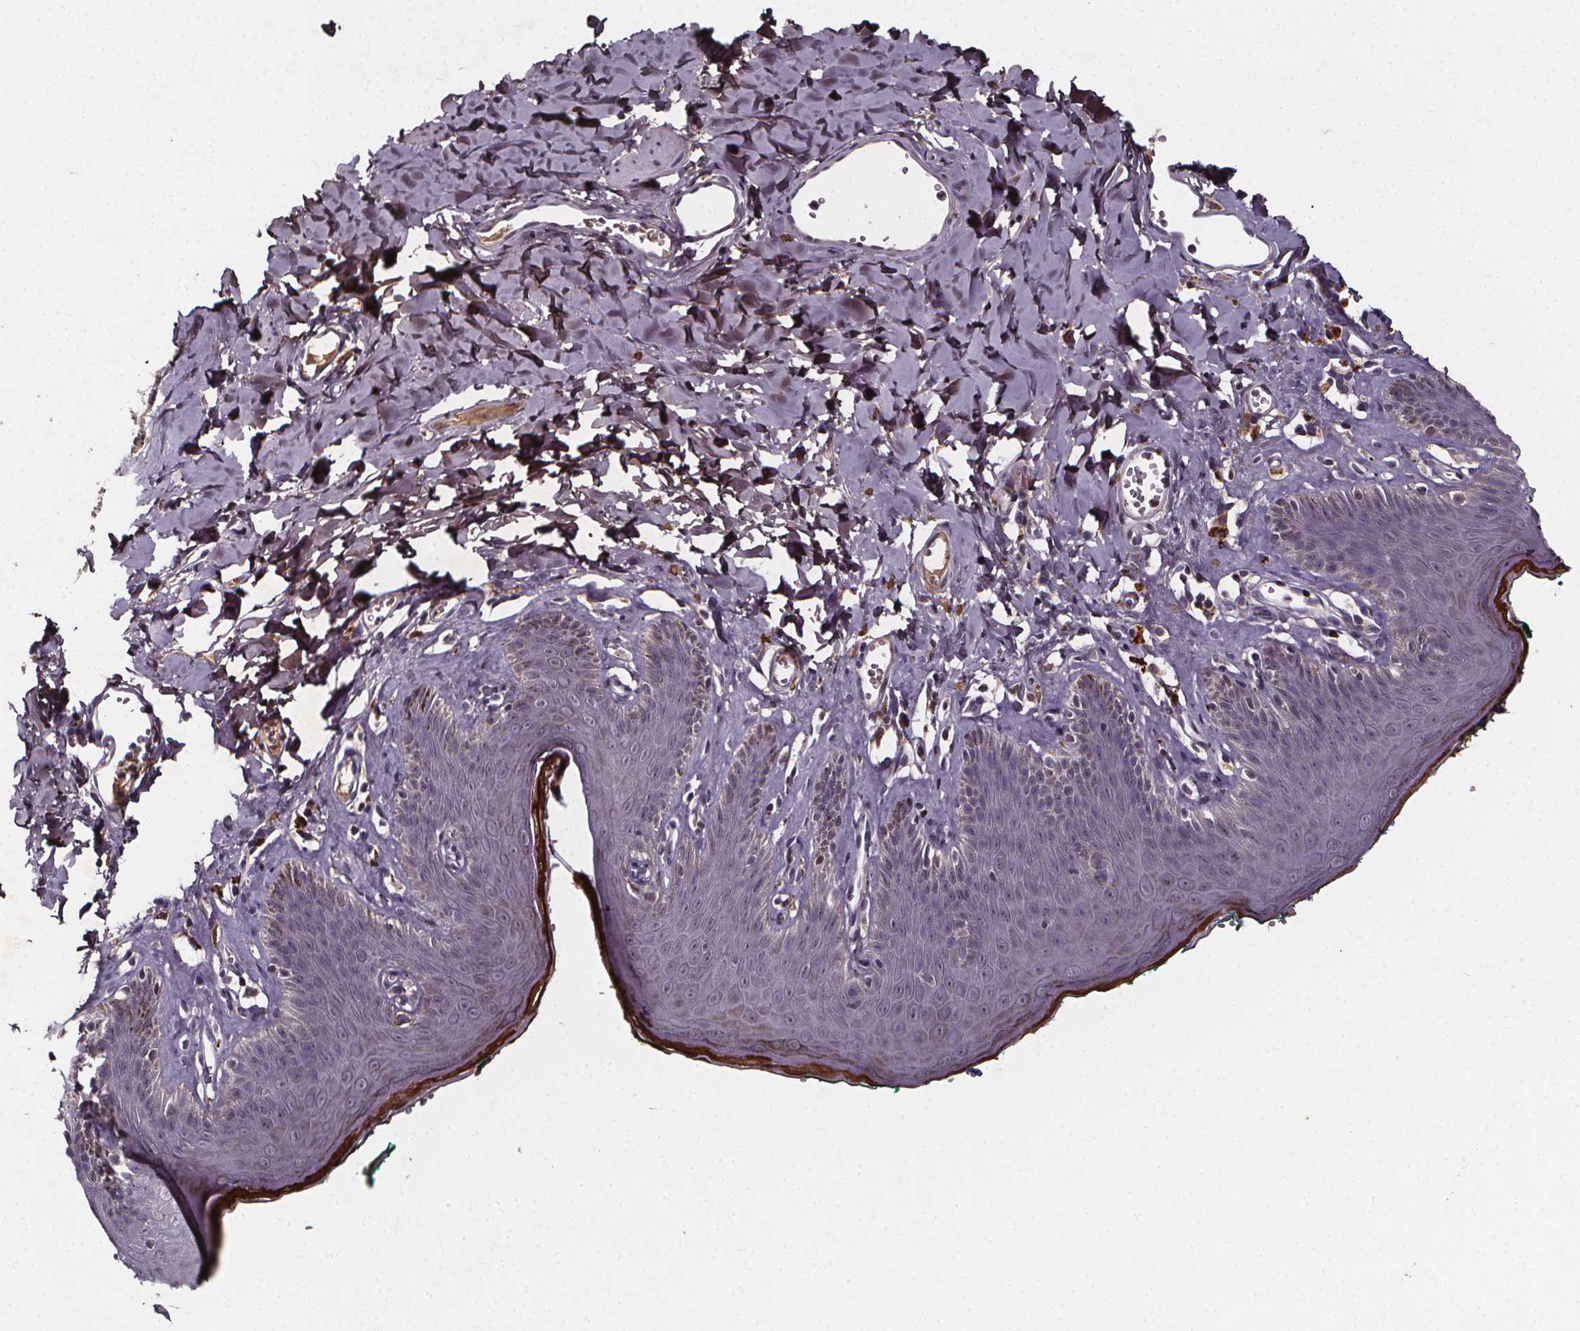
{"staining": {"intensity": "moderate", "quantity": "<25%", "location": "cytoplasmic/membranous"}, "tissue": "skin", "cell_type": "Epidermal cells", "image_type": "normal", "snomed": [{"axis": "morphology", "description": "Normal tissue, NOS"}, {"axis": "topography", "description": "Vulva"}, {"axis": "topography", "description": "Peripheral nerve tissue"}], "caption": "This image reveals IHC staining of benign skin, with low moderate cytoplasmic/membranous expression in approximately <25% of epidermal cells.", "gene": "SPAG8", "patient": {"sex": "female", "age": 66}}